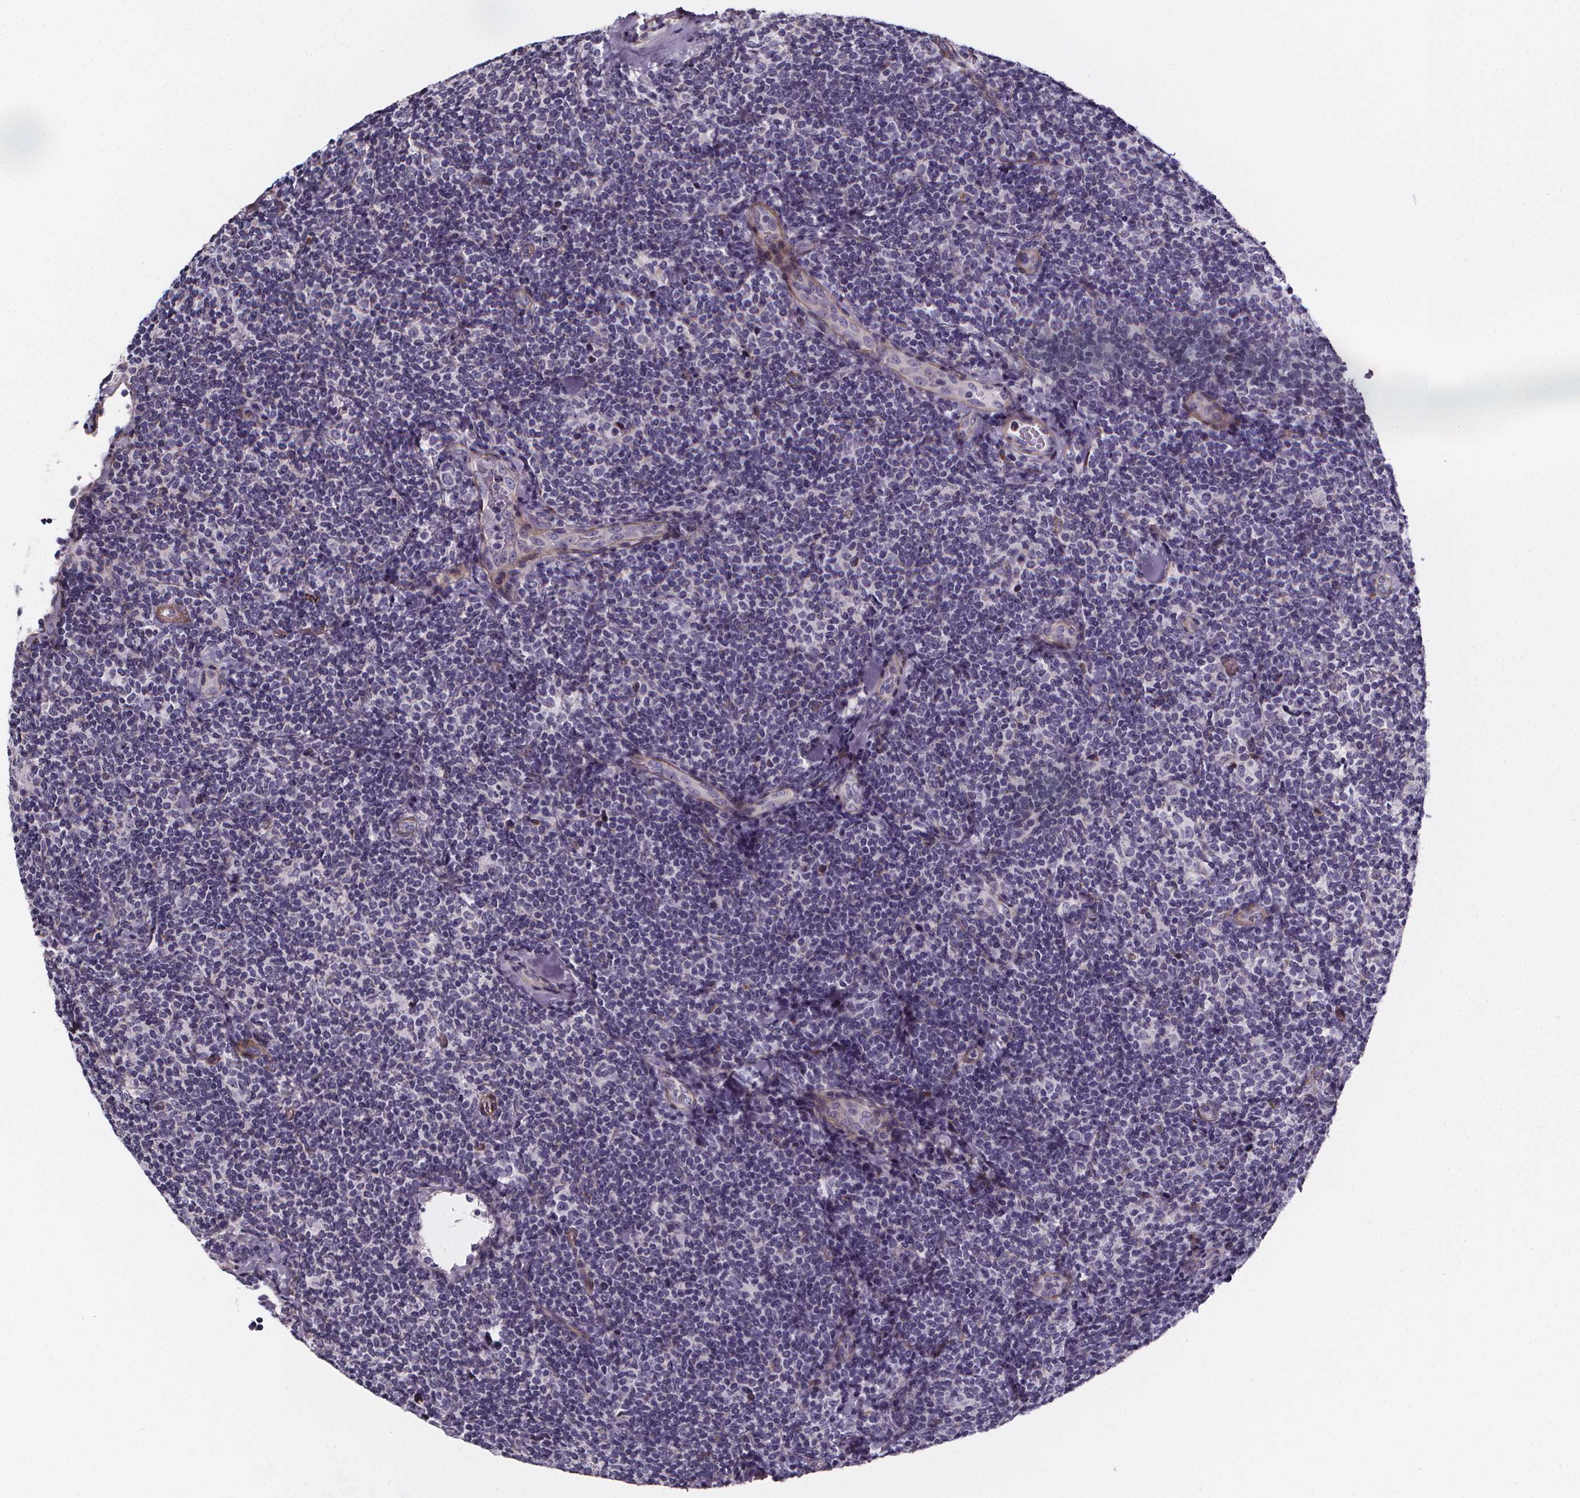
{"staining": {"intensity": "negative", "quantity": "none", "location": "none"}, "tissue": "lymphoma", "cell_type": "Tumor cells", "image_type": "cancer", "snomed": [{"axis": "morphology", "description": "Malignant lymphoma, non-Hodgkin's type, Low grade"}, {"axis": "topography", "description": "Lymph node"}], "caption": "This is an immunohistochemistry (IHC) histopathology image of lymphoma. There is no expression in tumor cells.", "gene": "AEBP1", "patient": {"sex": "female", "age": 56}}